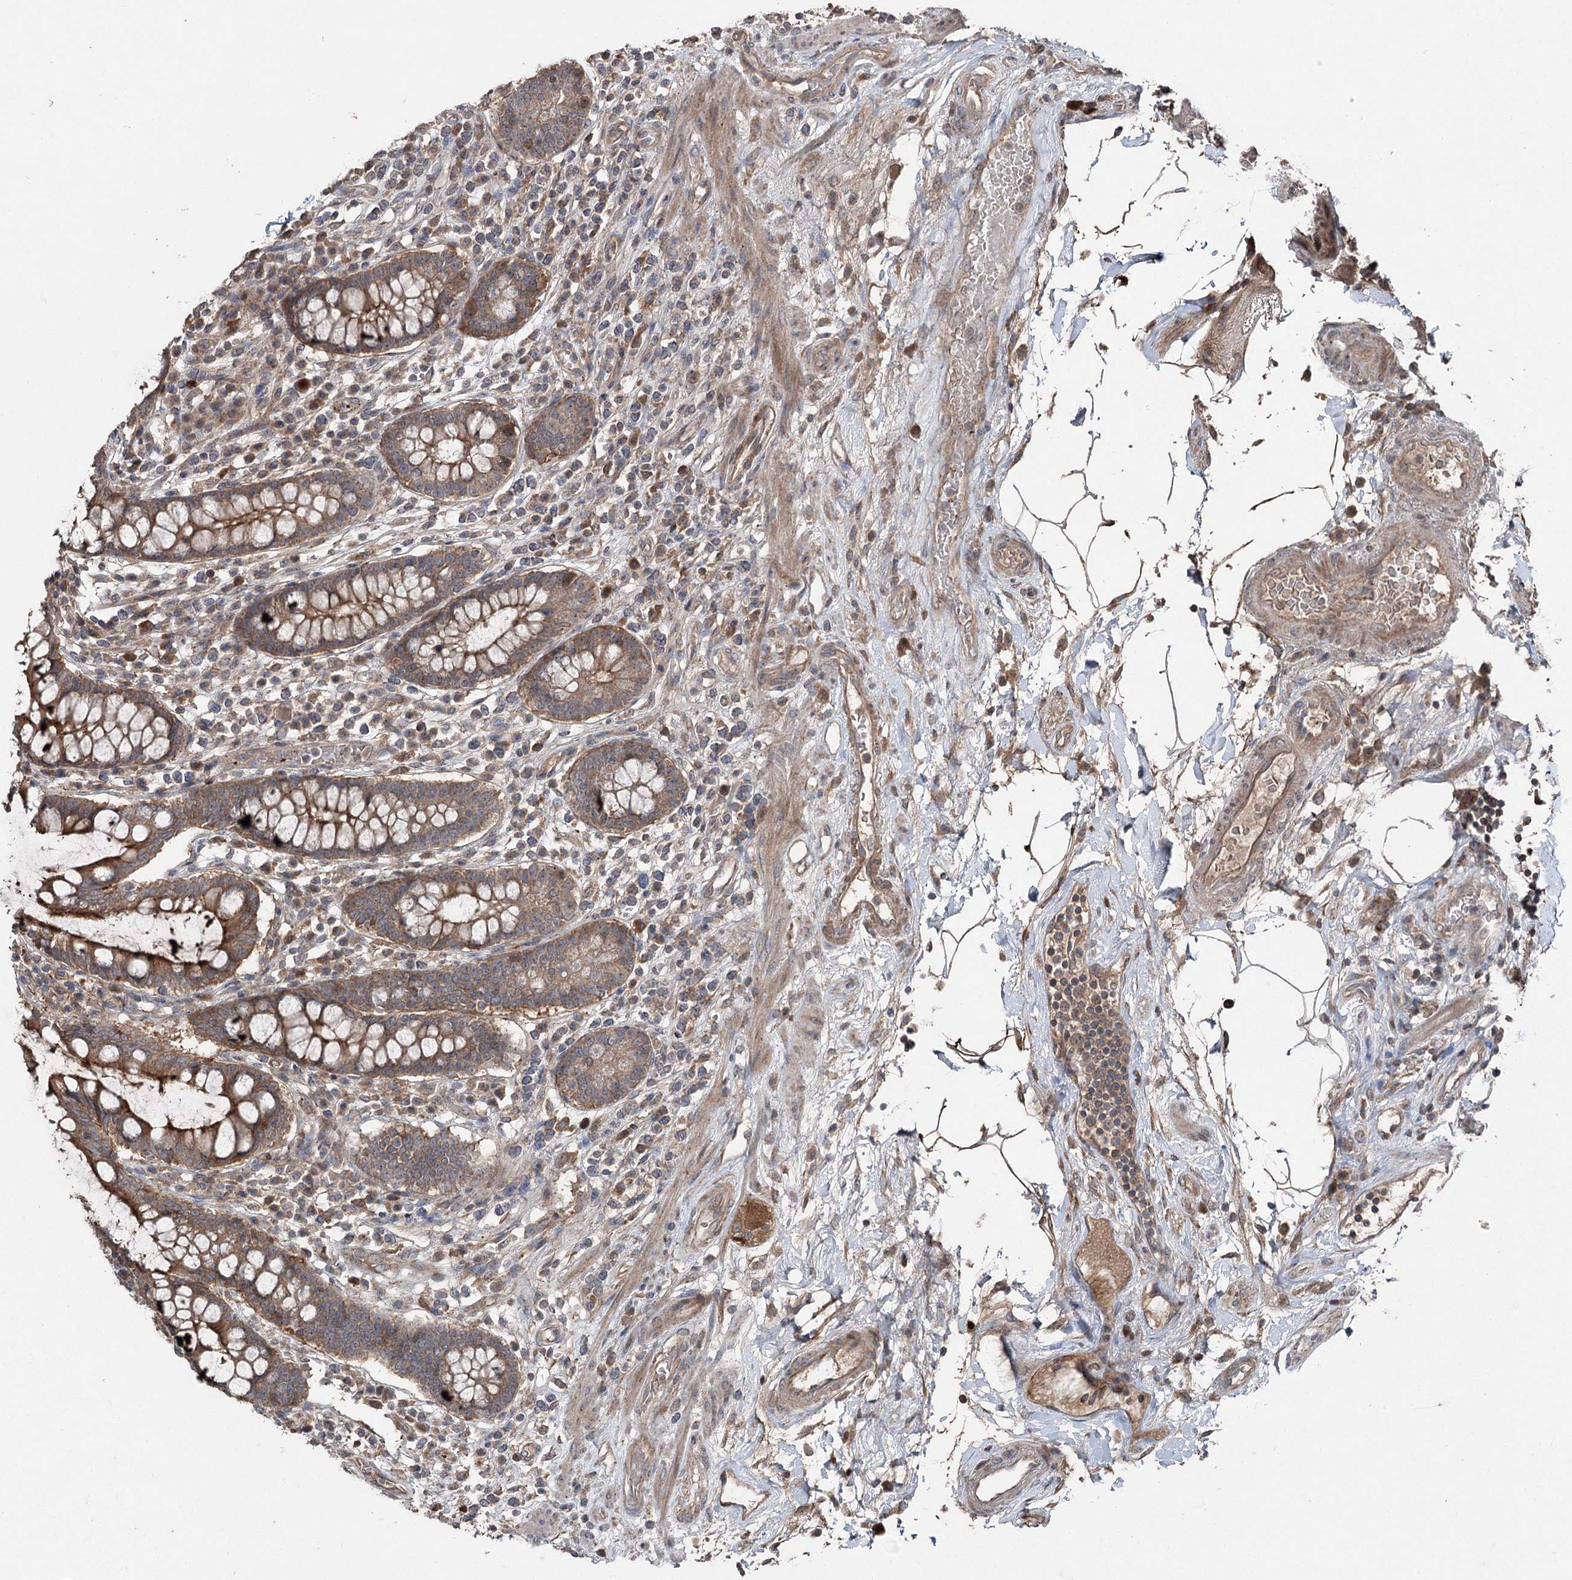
{"staining": {"intensity": "moderate", "quantity": ">75%", "location": "cytoplasmic/membranous"}, "tissue": "colon", "cell_type": "Endothelial cells", "image_type": "normal", "snomed": [{"axis": "morphology", "description": "Normal tissue, NOS"}, {"axis": "topography", "description": "Colon"}], "caption": "Moderate cytoplasmic/membranous positivity for a protein is appreciated in approximately >75% of endothelial cells of benign colon using IHC.", "gene": "MAPK8IP2", "patient": {"sex": "female", "age": 79}}